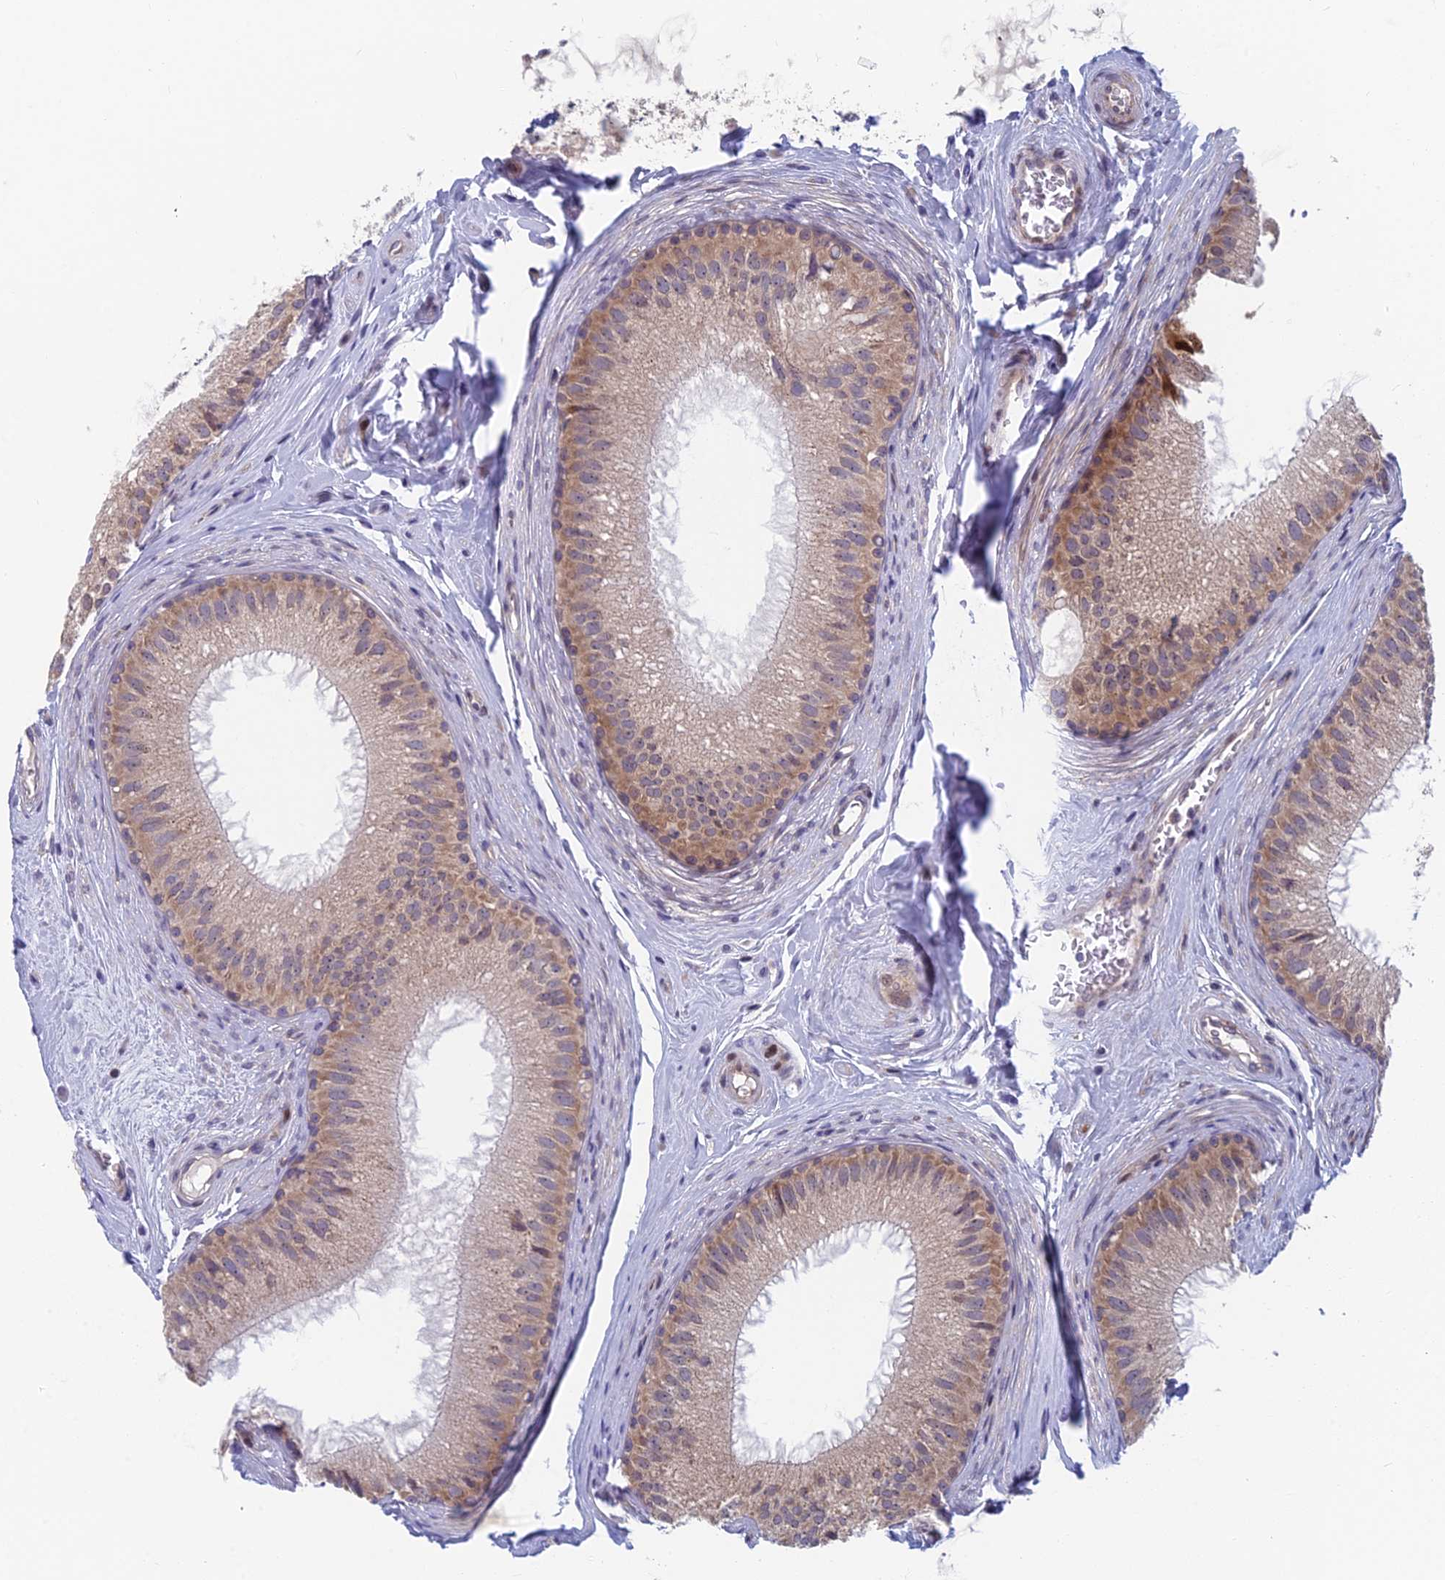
{"staining": {"intensity": "moderate", "quantity": "25%-75%", "location": "cytoplasmic/membranous"}, "tissue": "epididymis", "cell_type": "Glandular cells", "image_type": "normal", "snomed": [{"axis": "morphology", "description": "Normal tissue, NOS"}, {"axis": "topography", "description": "Epididymis"}], "caption": "Epididymis stained with immunohistochemistry (IHC) reveals moderate cytoplasmic/membranous expression in about 25%-75% of glandular cells. The staining is performed using DAB brown chromogen to label protein expression. The nuclei are counter-stained blue using hematoxylin.", "gene": "PPP1R26", "patient": {"sex": "male", "age": 33}}